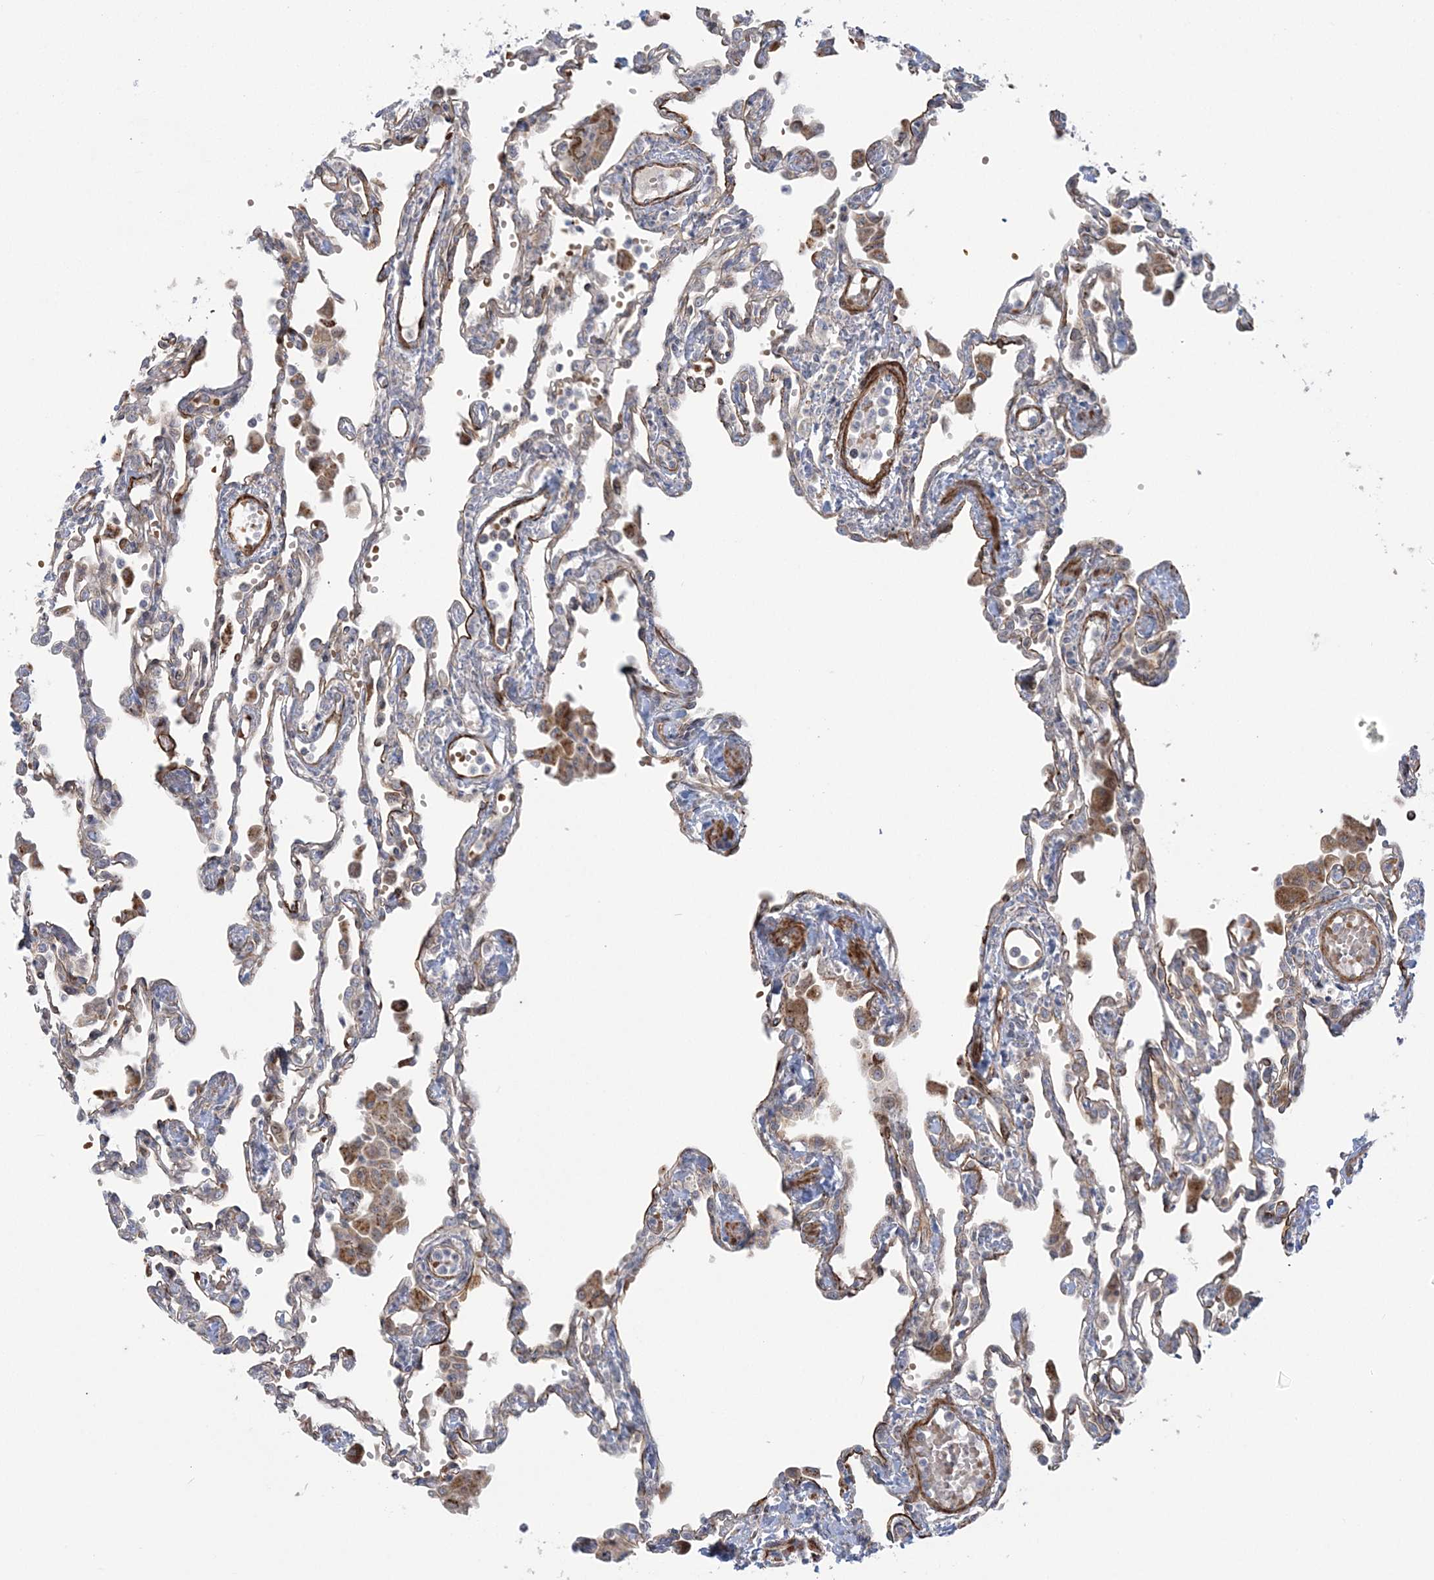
{"staining": {"intensity": "moderate", "quantity": "25%-75%", "location": "cytoplasmic/membranous"}, "tissue": "lung", "cell_type": "Alveolar cells", "image_type": "normal", "snomed": [{"axis": "morphology", "description": "Normal tissue, NOS"}, {"axis": "topography", "description": "Bronchus"}, {"axis": "topography", "description": "Lung"}], "caption": "Unremarkable lung exhibits moderate cytoplasmic/membranous positivity in about 25%-75% of alveolar cells, visualized by immunohistochemistry. The protein is stained brown, and the nuclei are stained in blue (DAB IHC with brightfield microscopy, high magnification).", "gene": "NUDT9", "patient": {"sex": "female", "age": 49}}